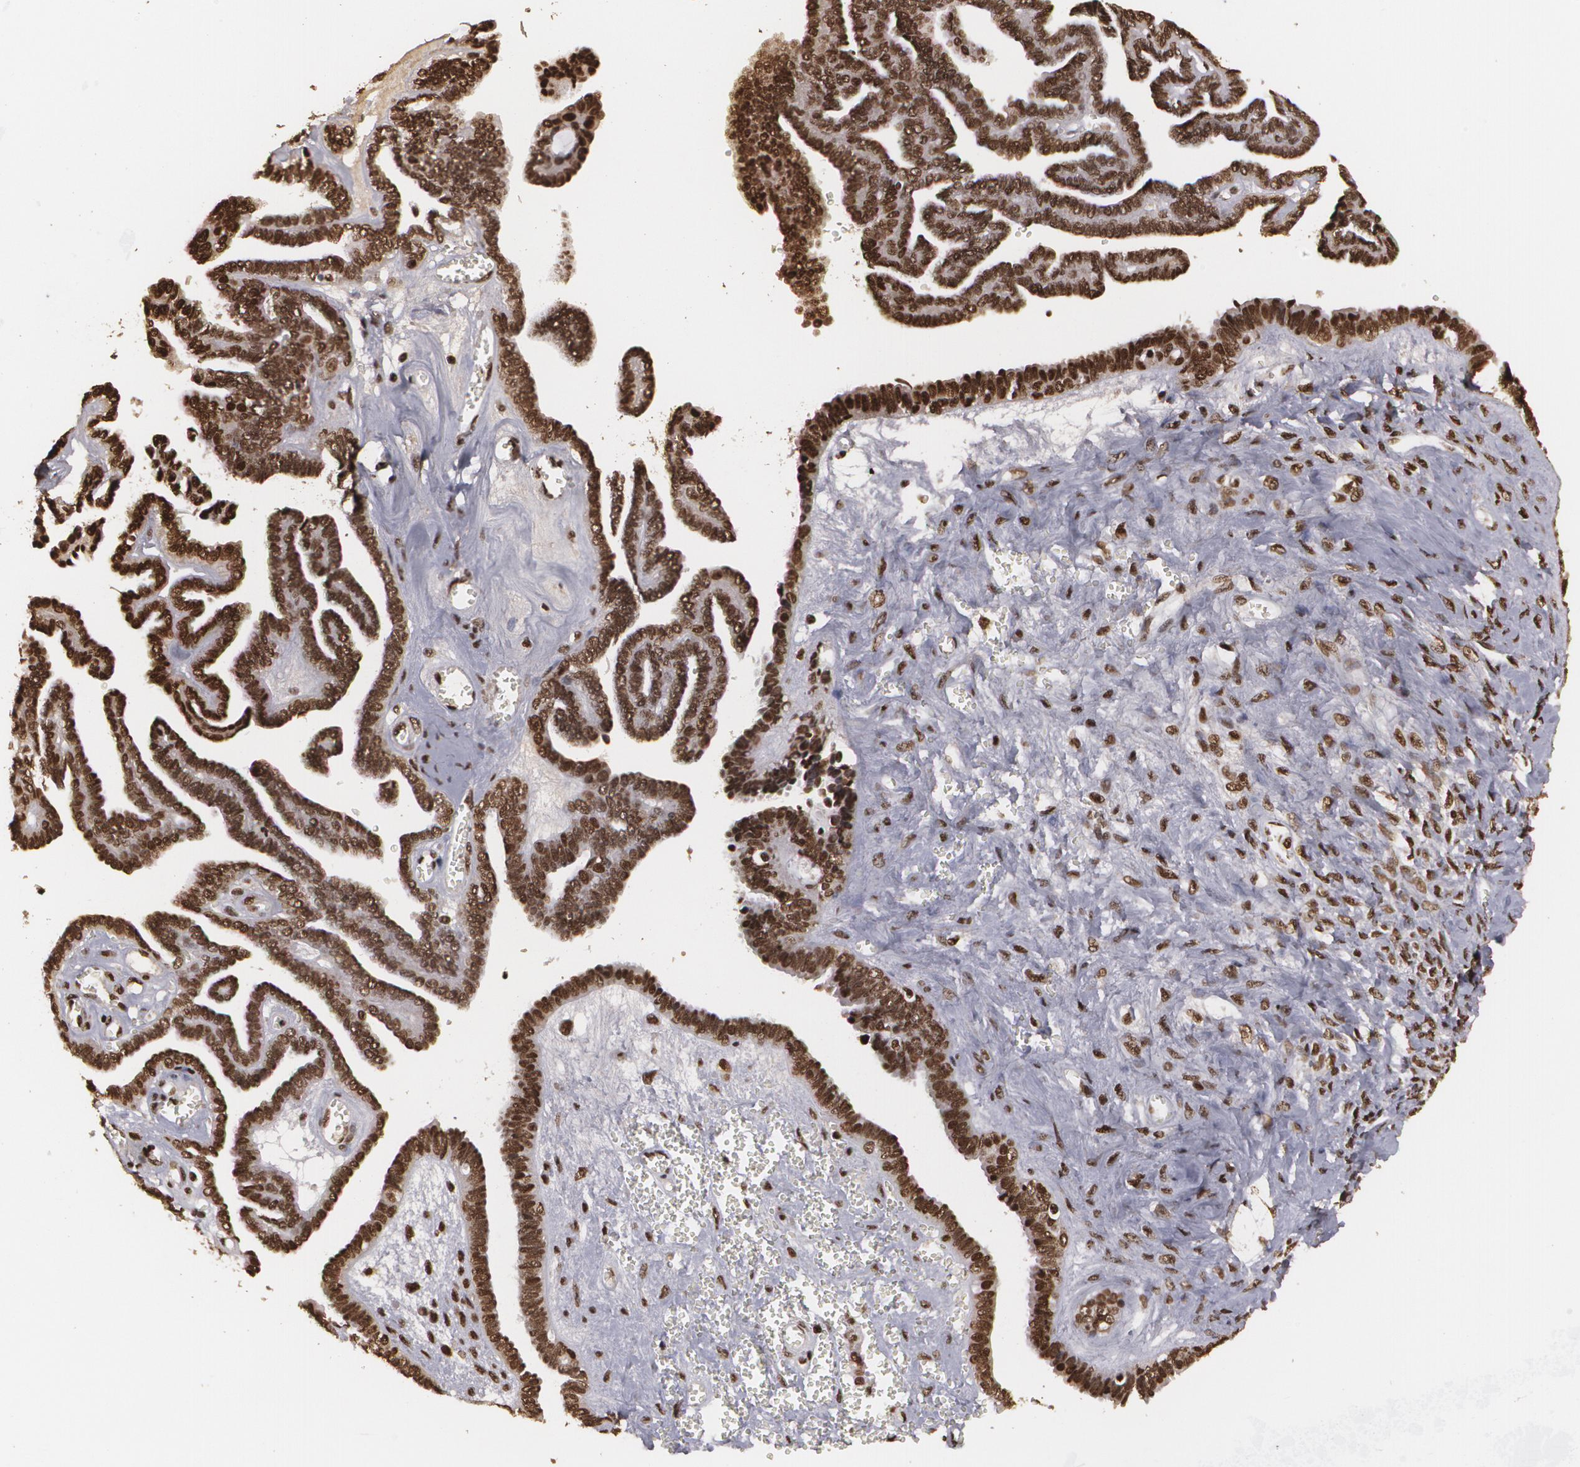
{"staining": {"intensity": "strong", "quantity": ">75%", "location": "cytoplasmic/membranous,nuclear"}, "tissue": "ovarian cancer", "cell_type": "Tumor cells", "image_type": "cancer", "snomed": [{"axis": "morphology", "description": "Cystadenocarcinoma, serous, NOS"}, {"axis": "topography", "description": "Ovary"}], "caption": "DAB immunohistochemical staining of human ovarian cancer demonstrates strong cytoplasmic/membranous and nuclear protein expression in approximately >75% of tumor cells.", "gene": "RCOR1", "patient": {"sex": "female", "age": 71}}